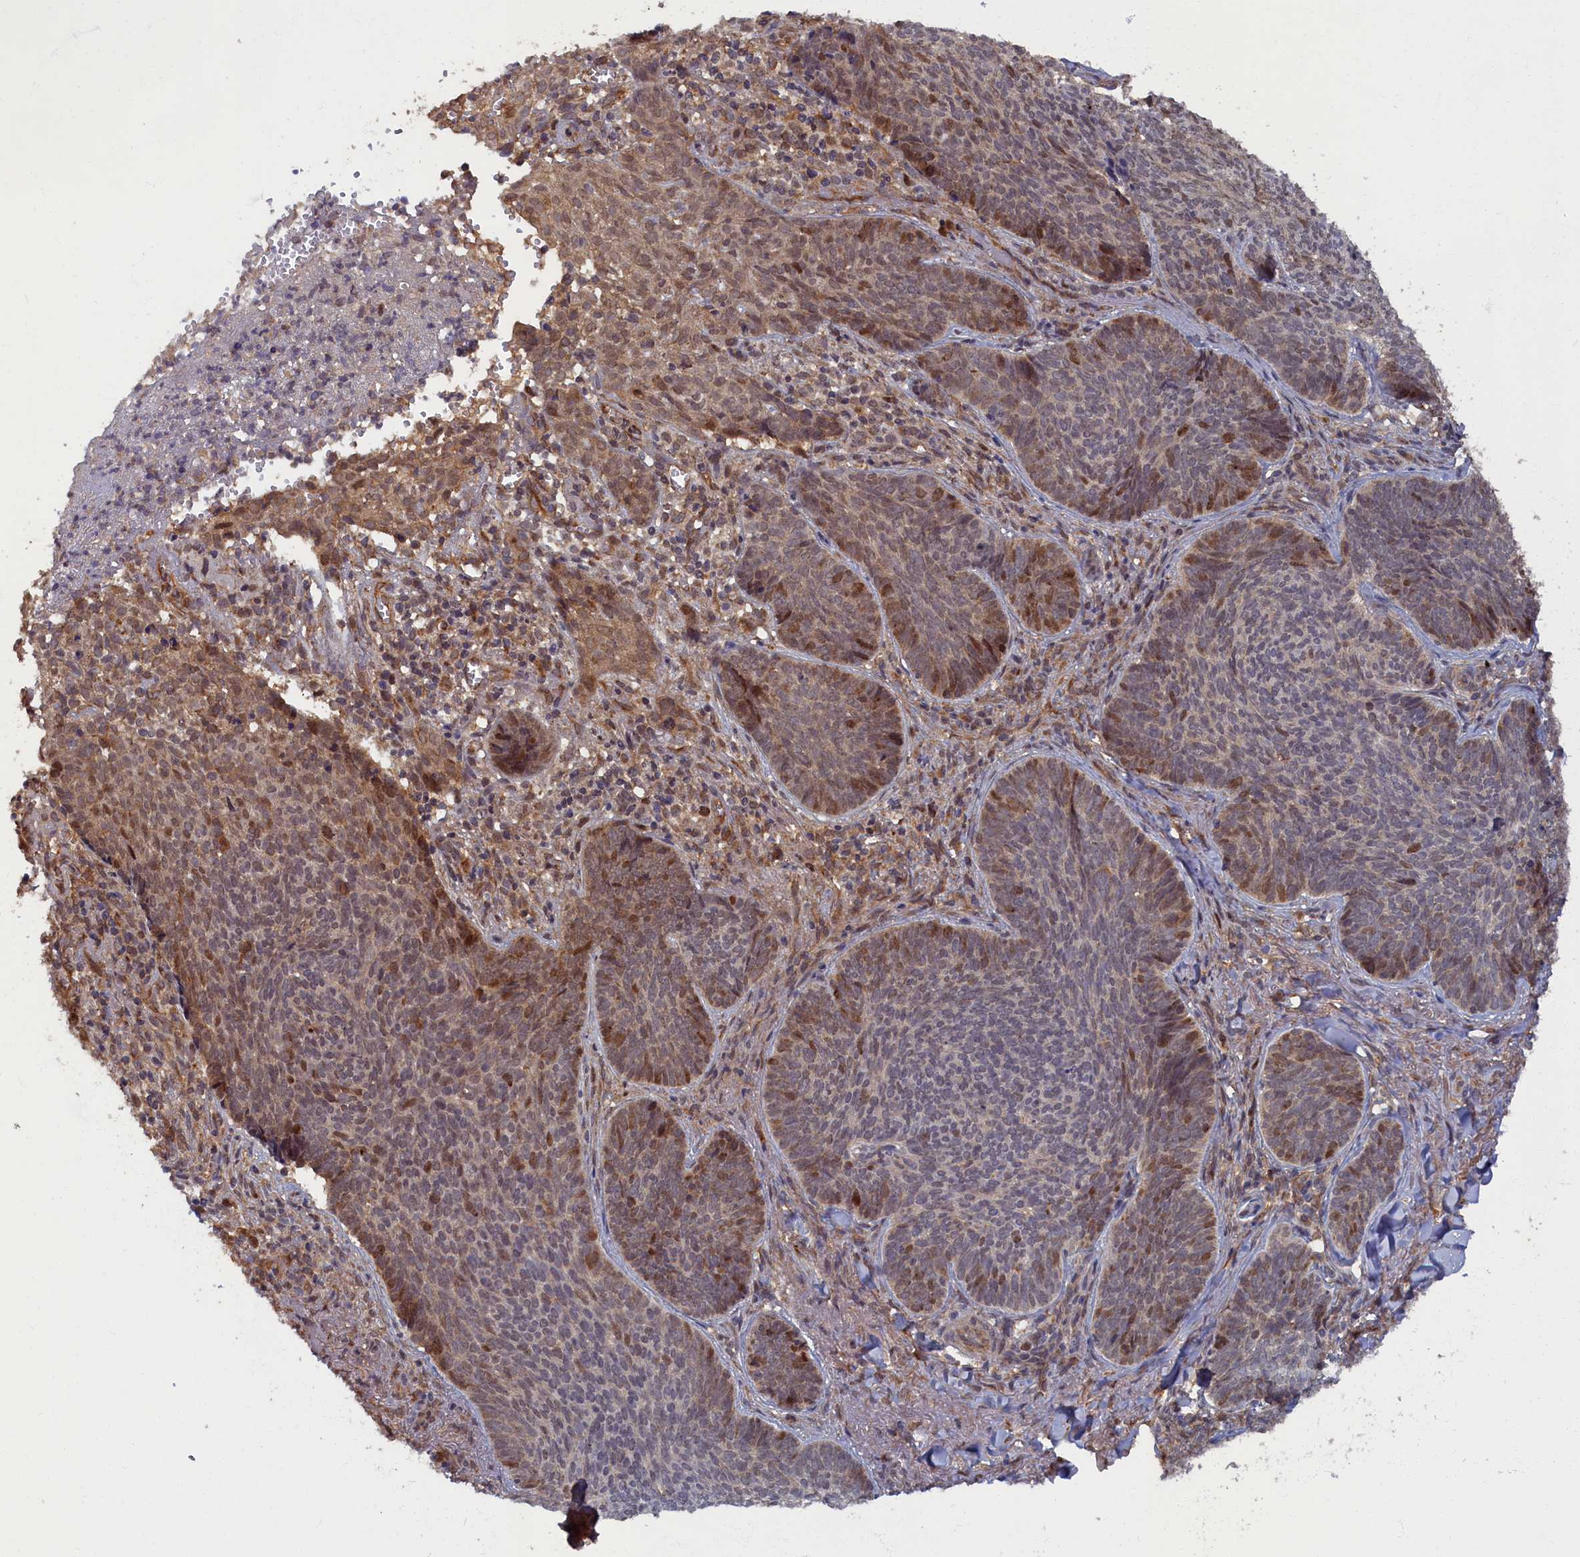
{"staining": {"intensity": "moderate", "quantity": "25%-75%", "location": "nuclear"}, "tissue": "skin cancer", "cell_type": "Tumor cells", "image_type": "cancer", "snomed": [{"axis": "morphology", "description": "Basal cell carcinoma"}, {"axis": "topography", "description": "Skin"}], "caption": "Moderate nuclear expression for a protein is seen in approximately 25%-75% of tumor cells of basal cell carcinoma (skin) using IHC.", "gene": "BRCA1", "patient": {"sex": "female", "age": 74}}